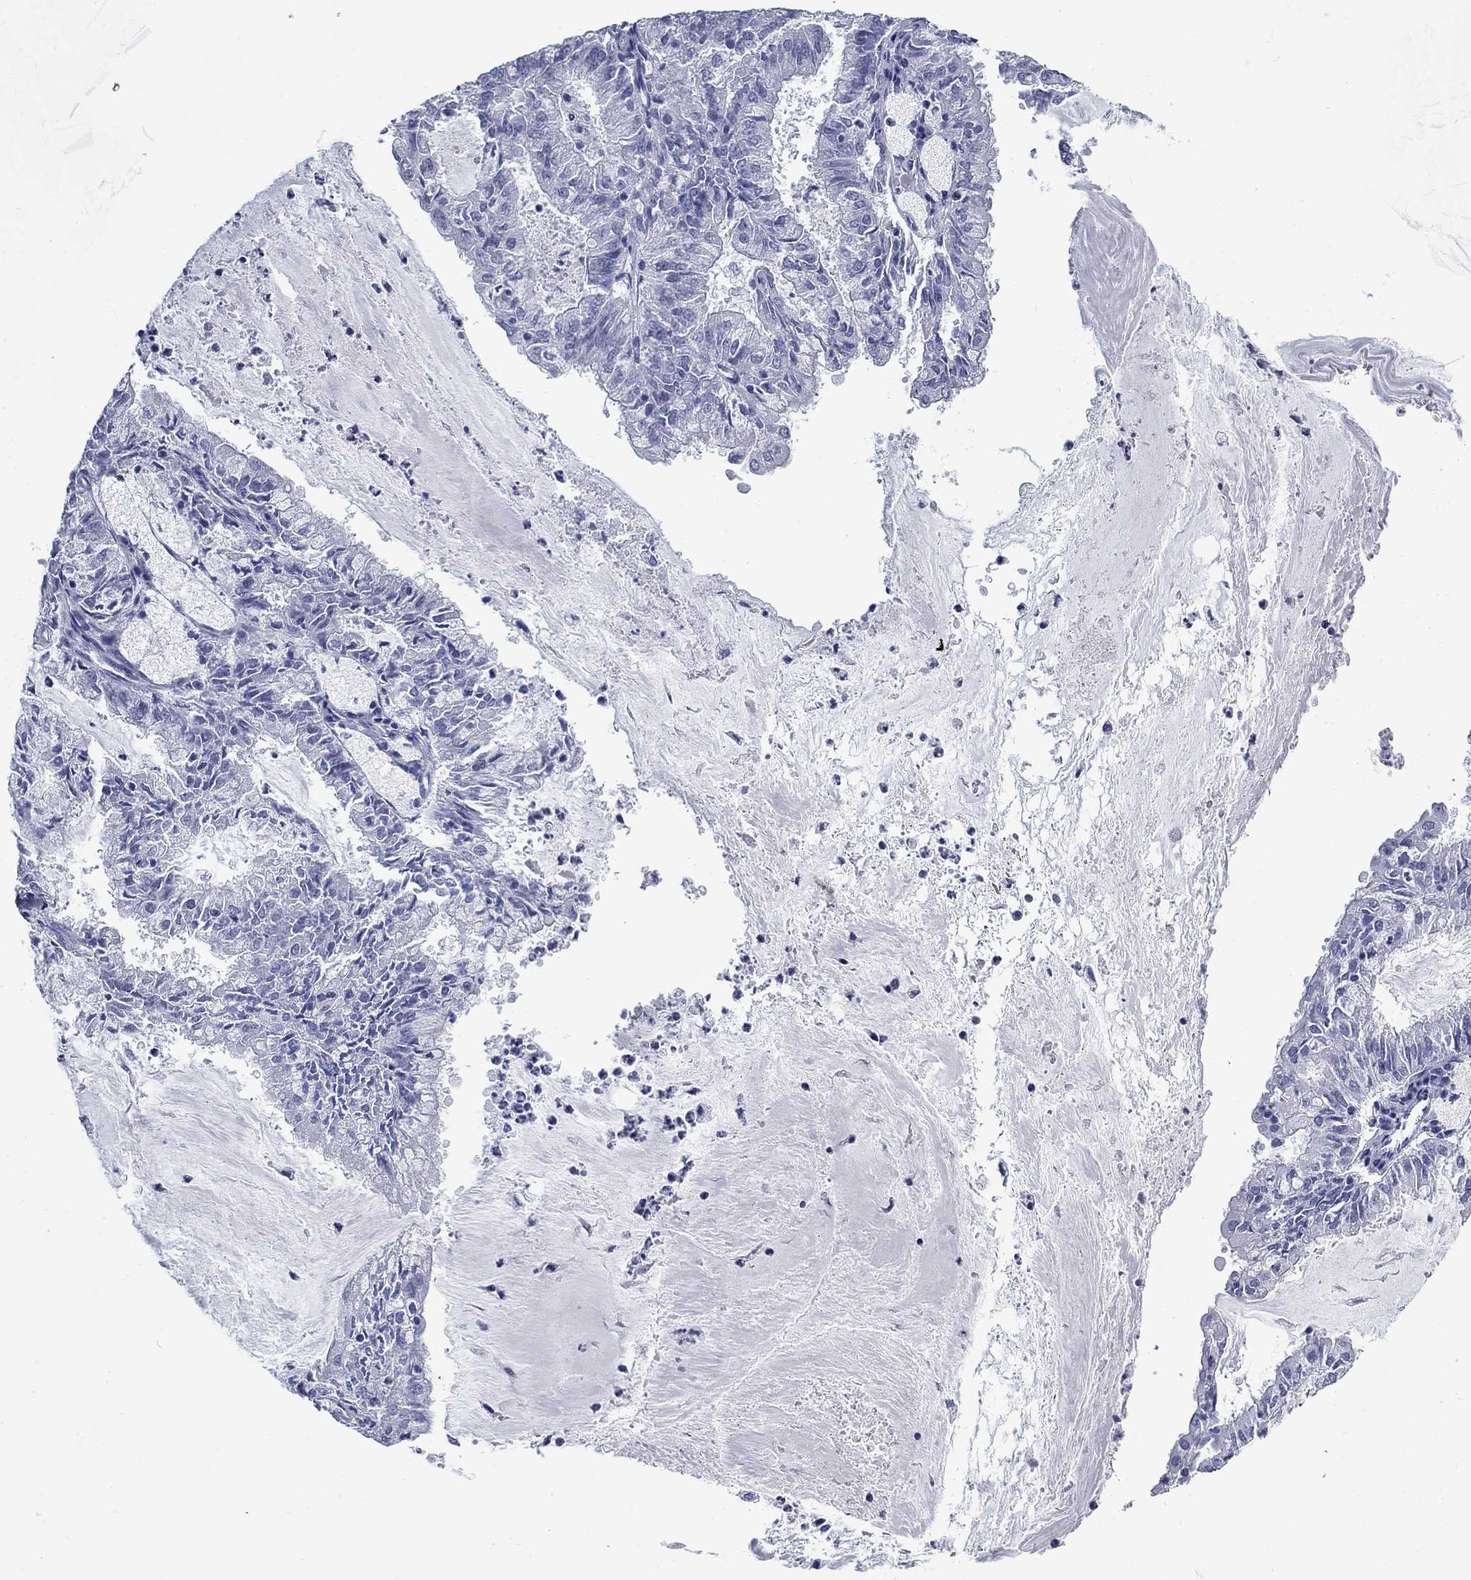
{"staining": {"intensity": "negative", "quantity": "none", "location": "none"}, "tissue": "endometrial cancer", "cell_type": "Tumor cells", "image_type": "cancer", "snomed": [{"axis": "morphology", "description": "Adenocarcinoma, NOS"}, {"axis": "topography", "description": "Endometrium"}], "caption": "Immunohistochemistry (IHC) image of endometrial cancer stained for a protein (brown), which exhibits no positivity in tumor cells.", "gene": "ASF1B", "patient": {"sex": "female", "age": 57}}